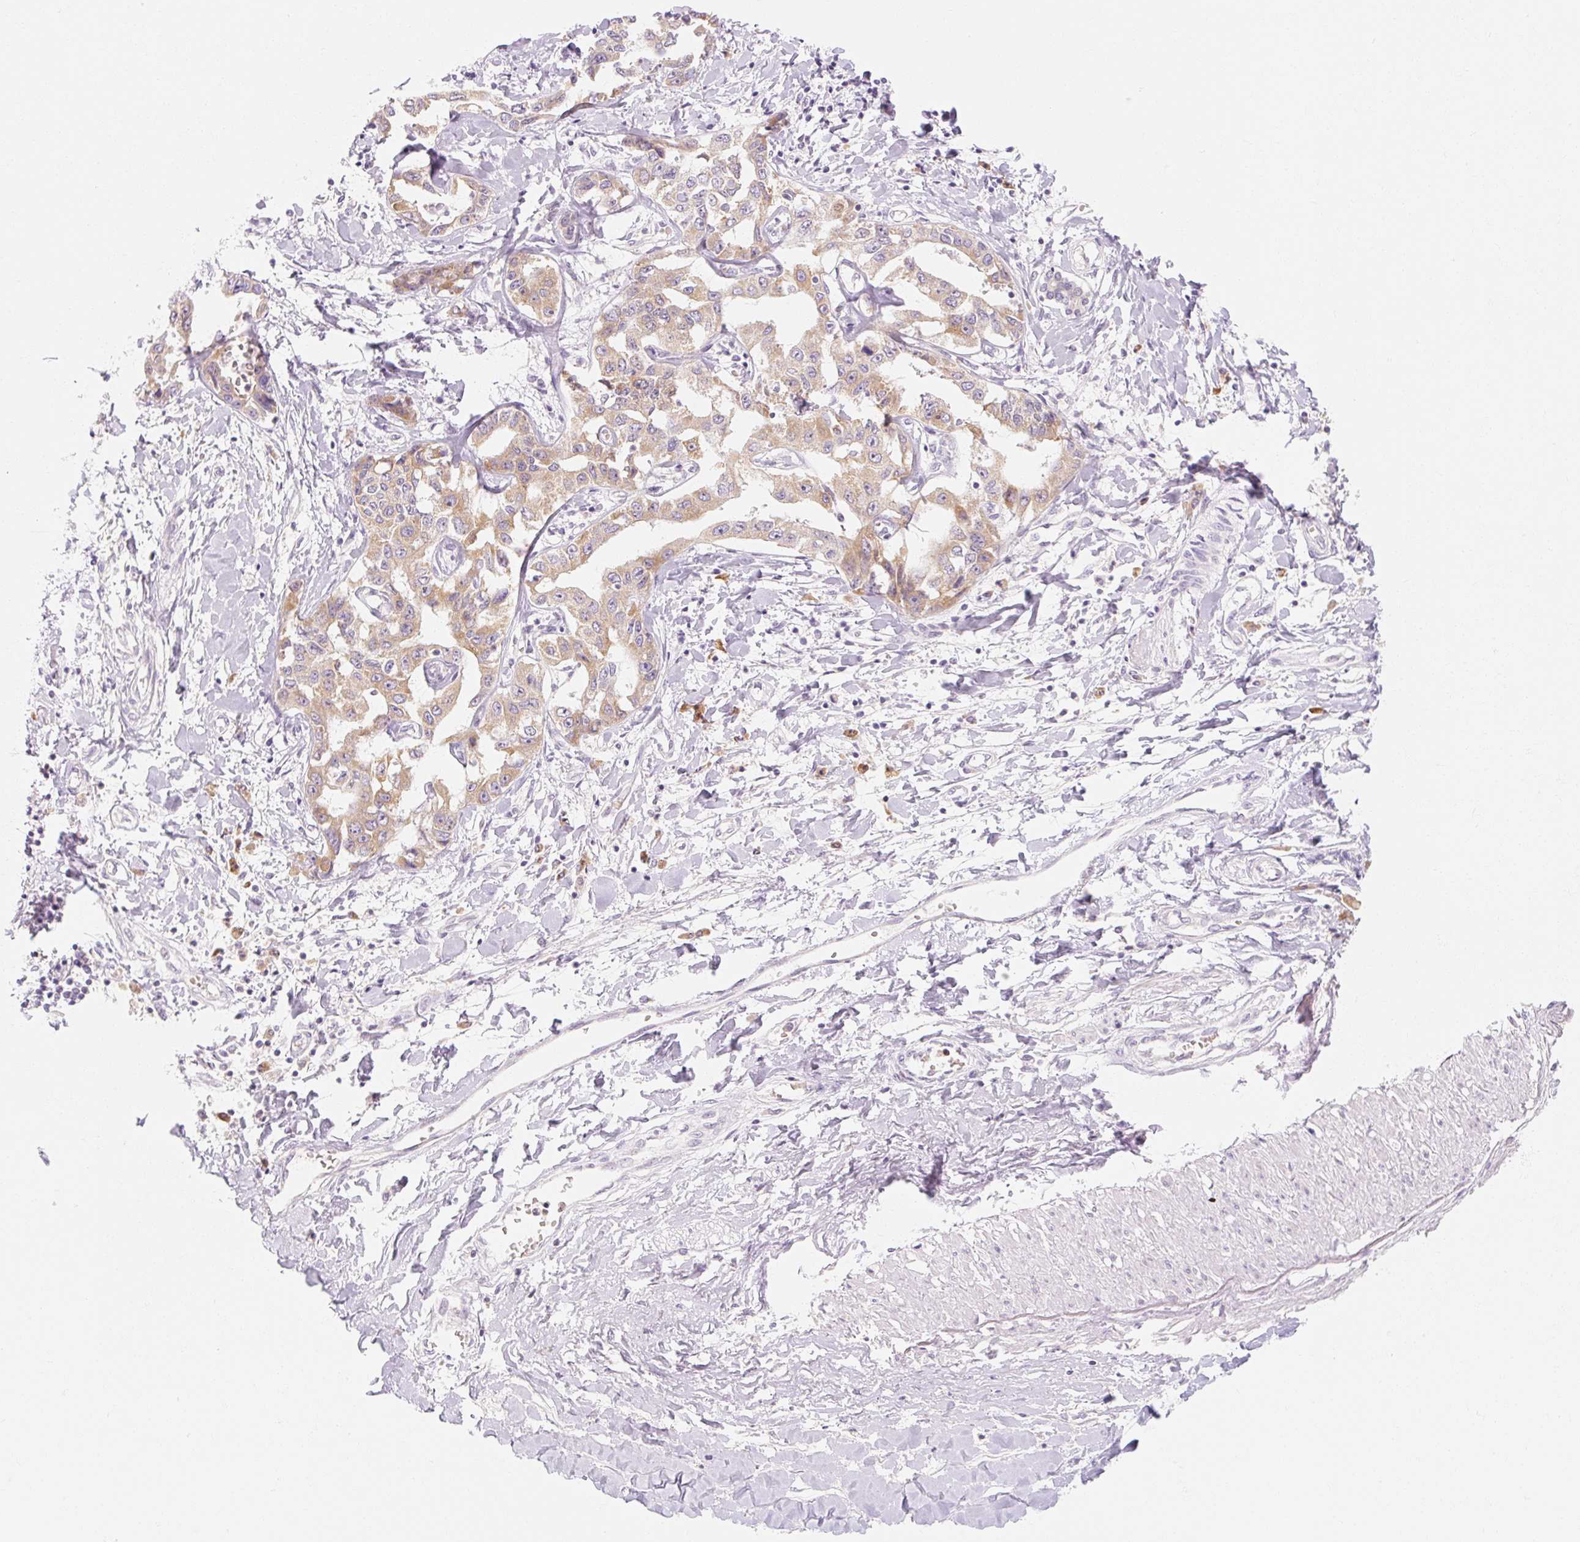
{"staining": {"intensity": "weak", "quantity": ">75%", "location": "cytoplasmic/membranous"}, "tissue": "liver cancer", "cell_type": "Tumor cells", "image_type": "cancer", "snomed": [{"axis": "morphology", "description": "Cholangiocarcinoma"}, {"axis": "topography", "description": "Liver"}], "caption": "A brown stain shows weak cytoplasmic/membranous expression of a protein in cholangiocarcinoma (liver) tumor cells.", "gene": "MYO1D", "patient": {"sex": "male", "age": 59}}